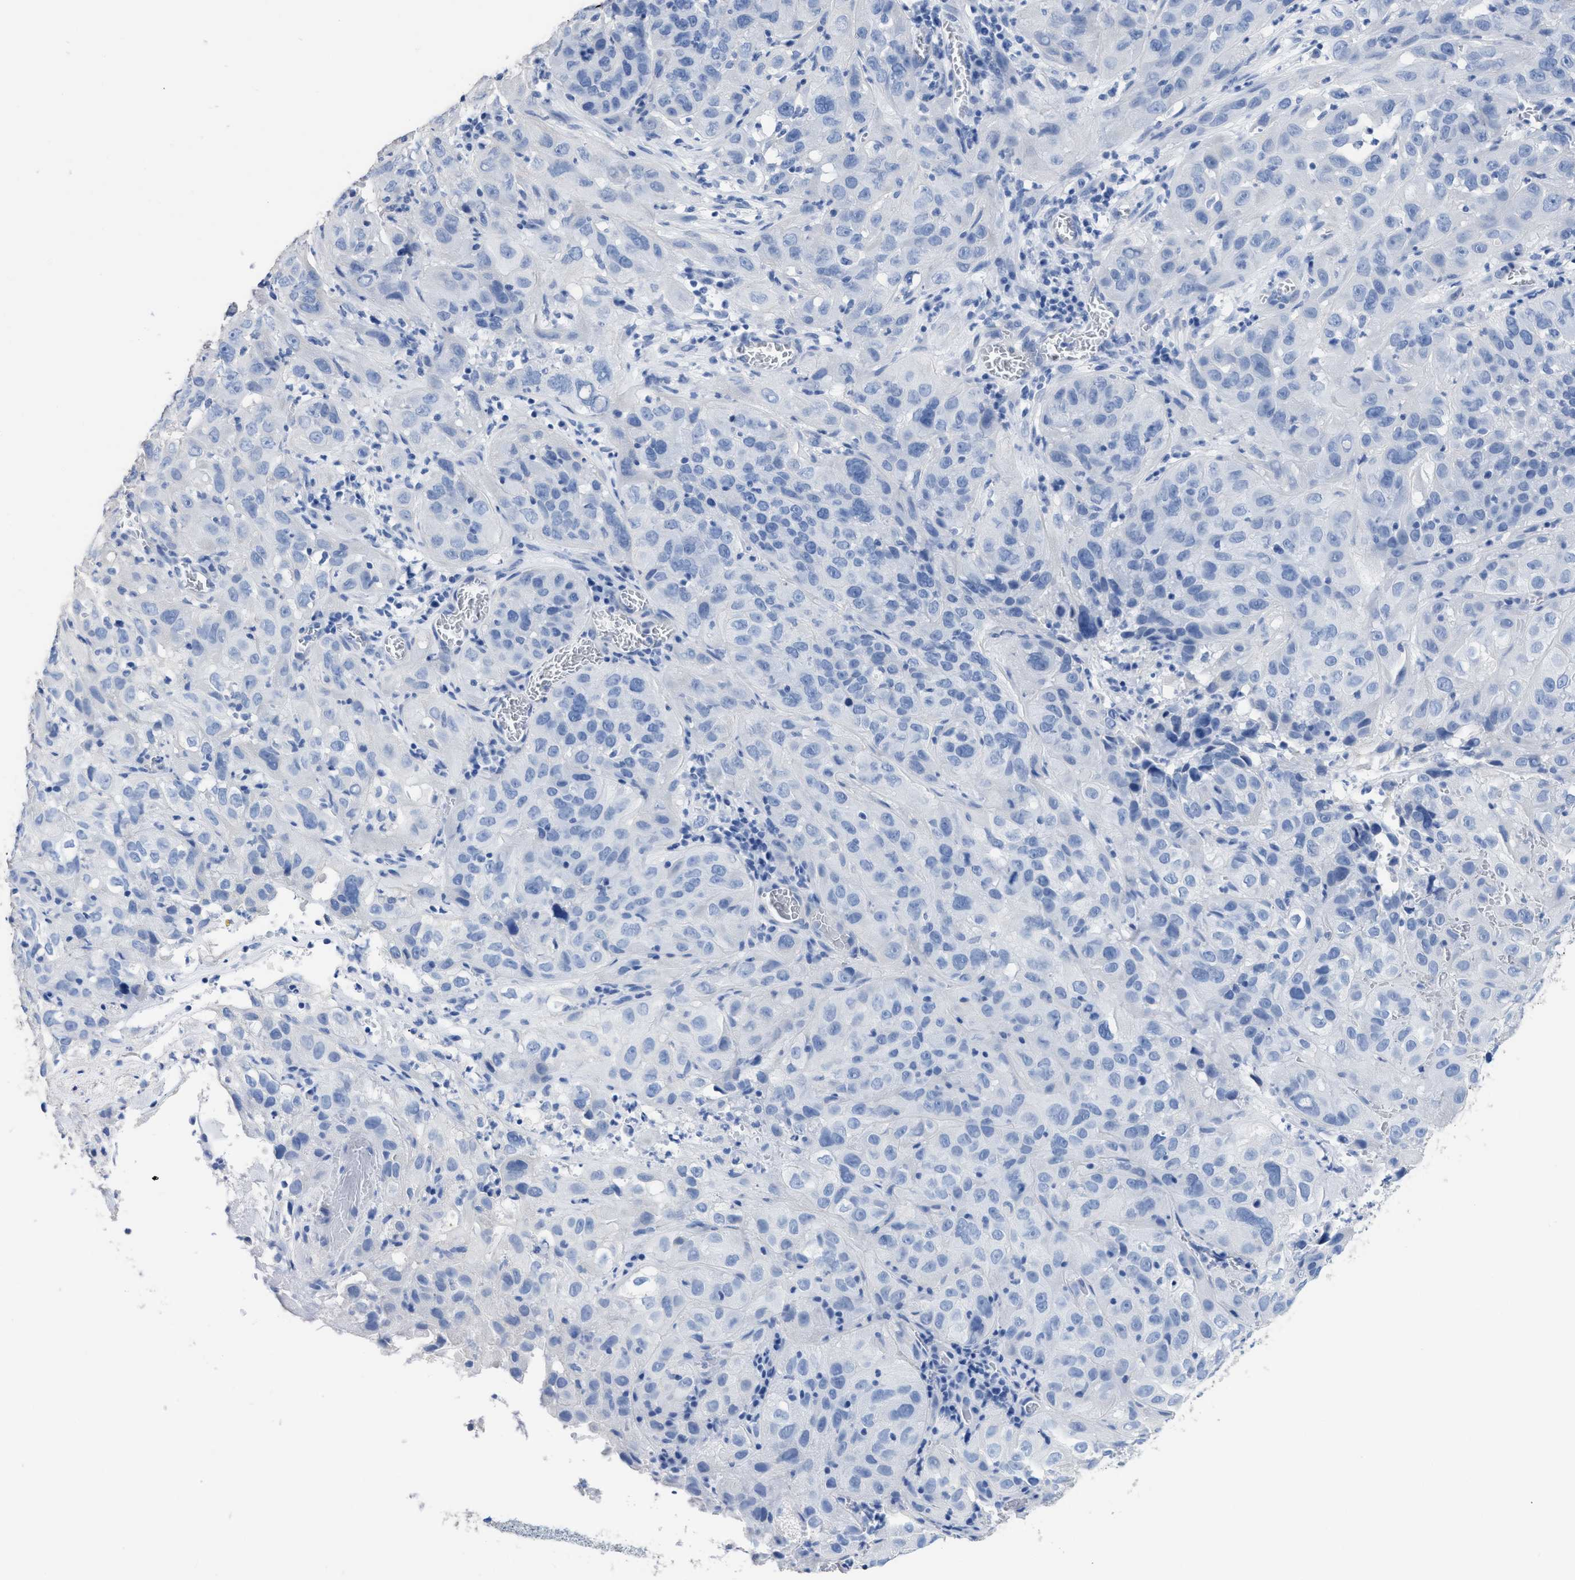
{"staining": {"intensity": "negative", "quantity": "none", "location": "none"}, "tissue": "cervical cancer", "cell_type": "Tumor cells", "image_type": "cancer", "snomed": [{"axis": "morphology", "description": "Squamous cell carcinoma, NOS"}, {"axis": "topography", "description": "Cervix"}], "caption": "A high-resolution micrograph shows immunohistochemistry (IHC) staining of cervical cancer (squamous cell carcinoma), which exhibits no significant positivity in tumor cells. (Brightfield microscopy of DAB (3,3'-diaminobenzidine) immunohistochemistry at high magnification).", "gene": "DLC1", "patient": {"sex": "female", "age": 32}}